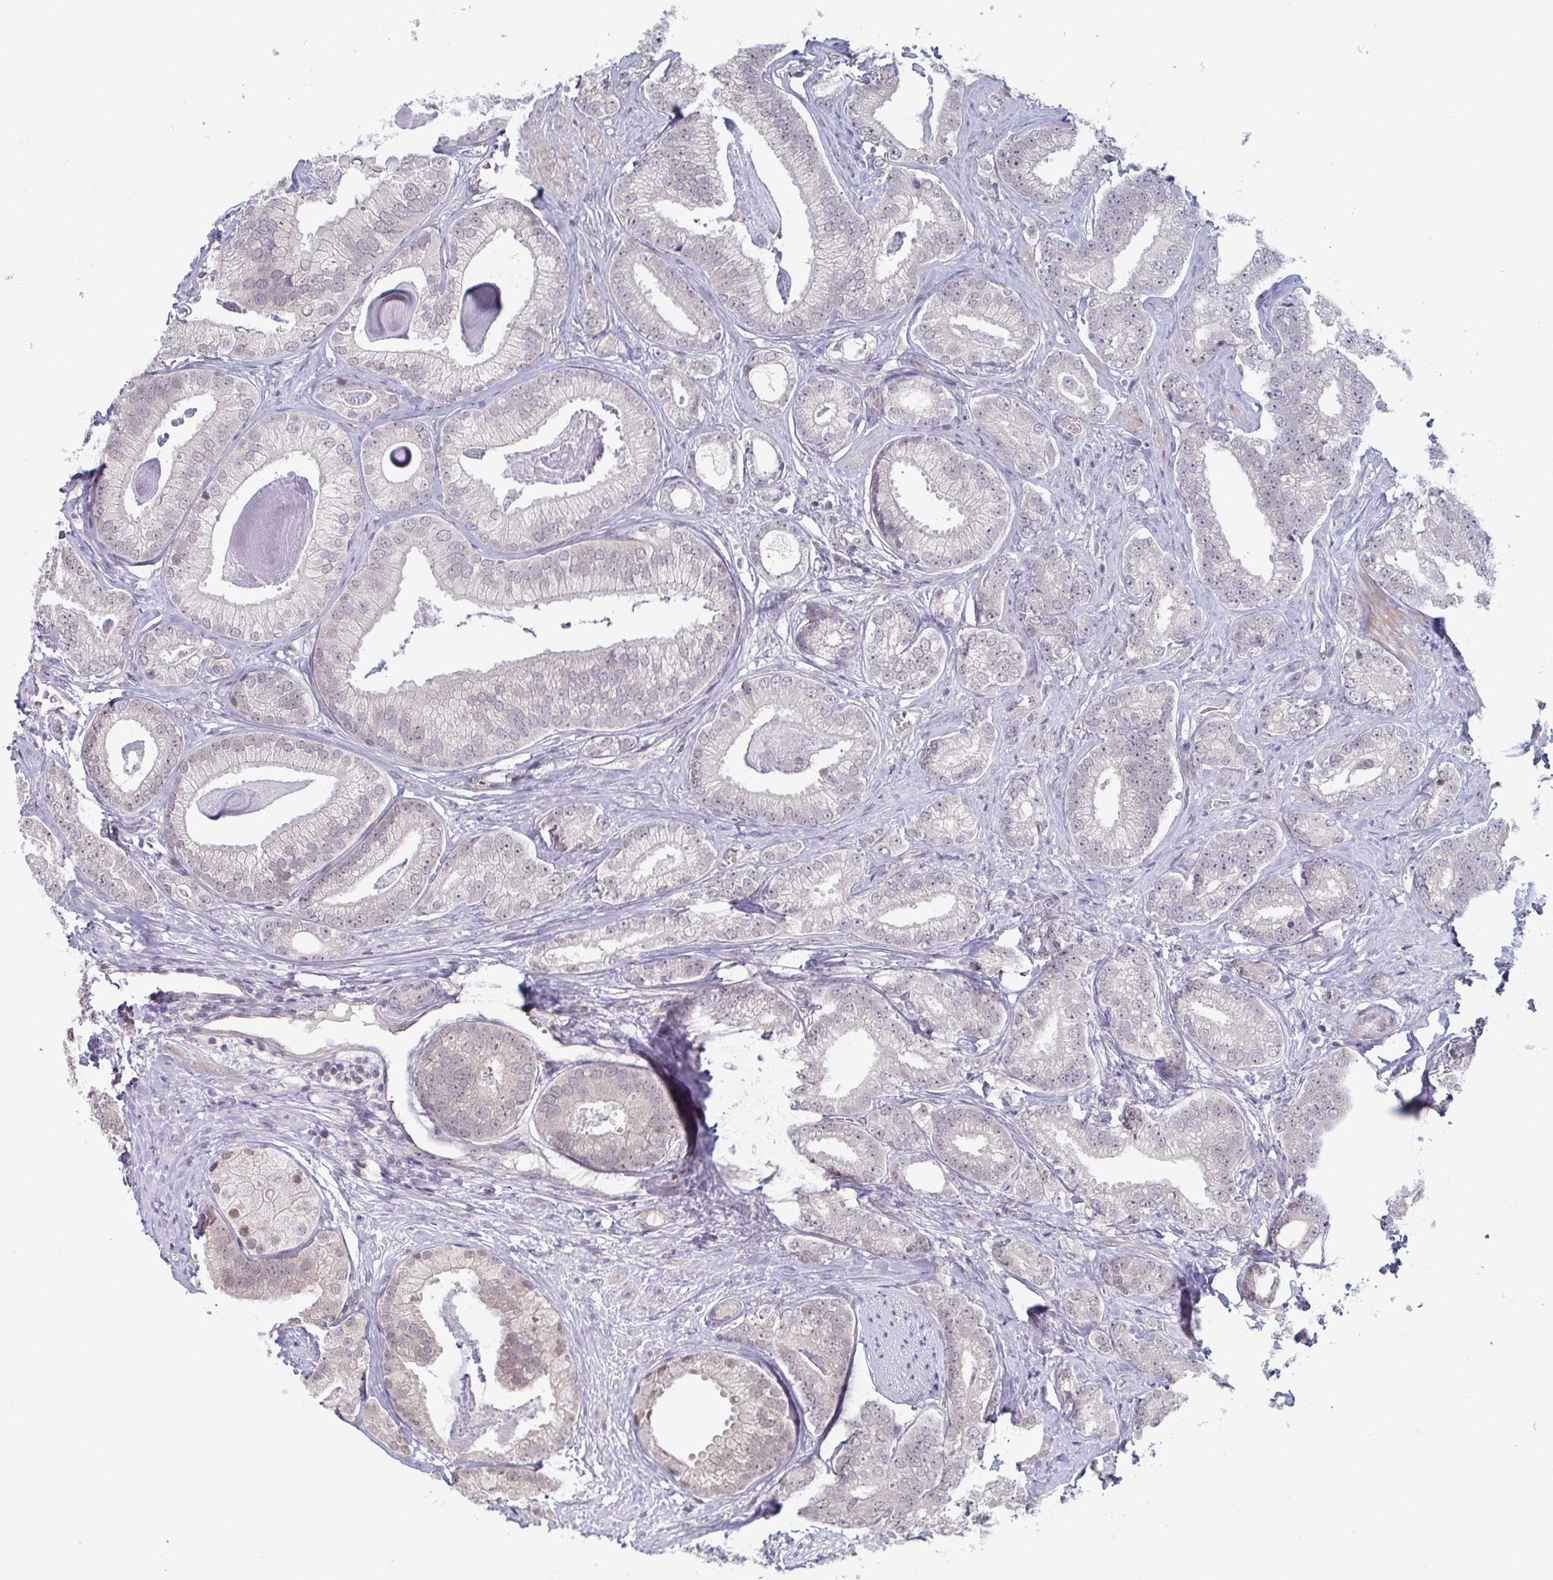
{"staining": {"intensity": "negative", "quantity": "none", "location": "none"}, "tissue": "prostate cancer", "cell_type": "Tumor cells", "image_type": "cancer", "snomed": [{"axis": "morphology", "description": "Adenocarcinoma, Low grade"}, {"axis": "topography", "description": "Prostate"}], "caption": "Immunohistochemistry photomicrograph of neoplastic tissue: human low-grade adenocarcinoma (prostate) stained with DAB shows no significant protein staining in tumor cells.", "gene": "ZNF214", "patient": {"sex": "male", "age": 63}}